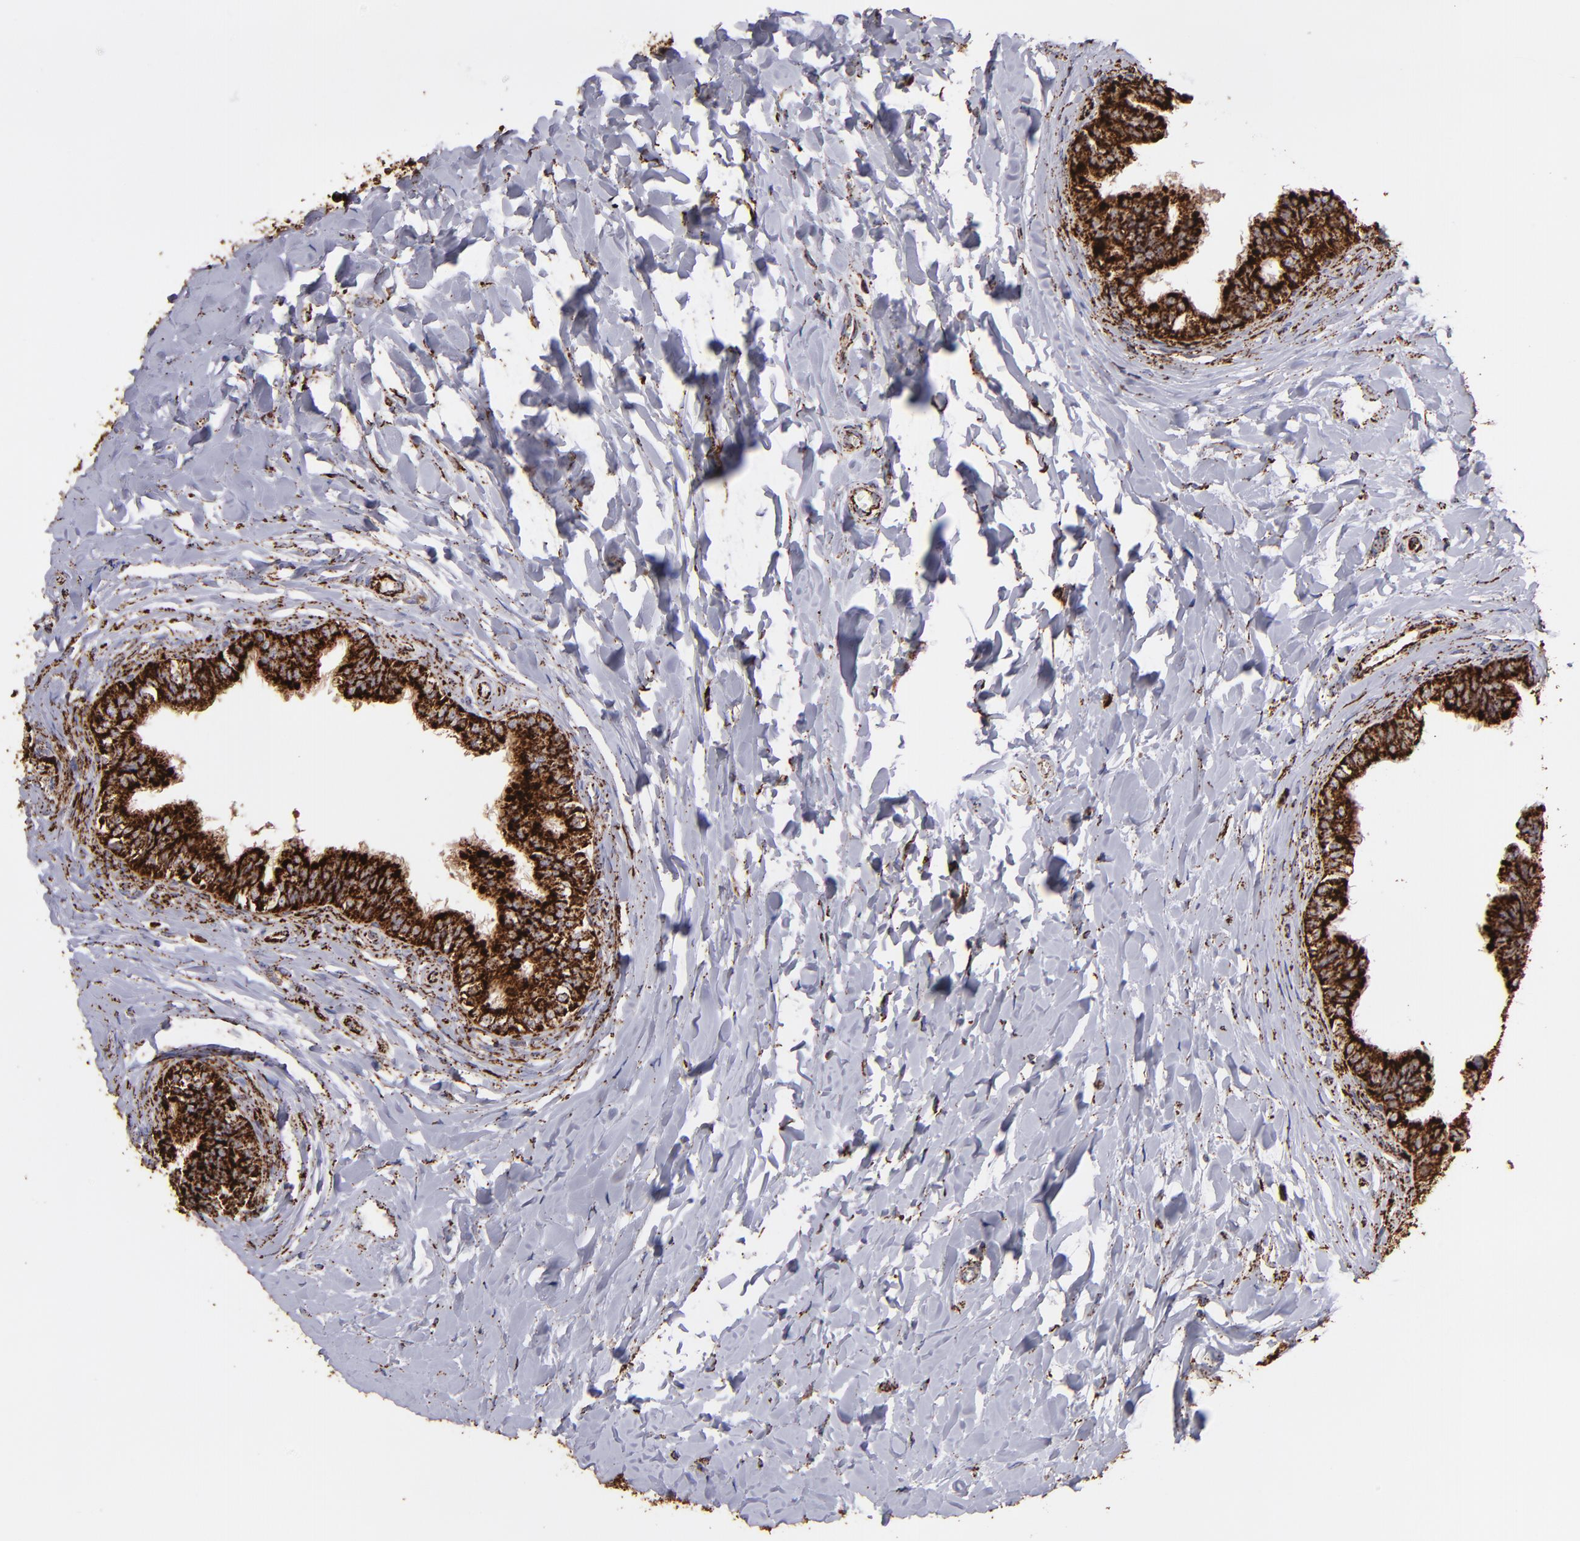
{"staining": {"intensity": "strong", "quantity": ">75%", "location": "cytoplasmic/membranous"}, "tissue": "epididymis", "cell_type": "Glandular cells", "image_type": "normal", "snomed": [{"axis": "morphology", "description": "Normal tissue, NOS"}, {"axis": "topography", "description": "Soft tissue"}, {"axis": "topography", "description": "Epididymis"}], "caption": "A high-resolution histopathology image shows immunohistochemistry (IHC) staining of normal epididymis, which displays strong cytoplasmic/membranous expression in about >75% of glandular cells.", "gene": "MAOB", "patient": {"sex": "male", "age": 26}}